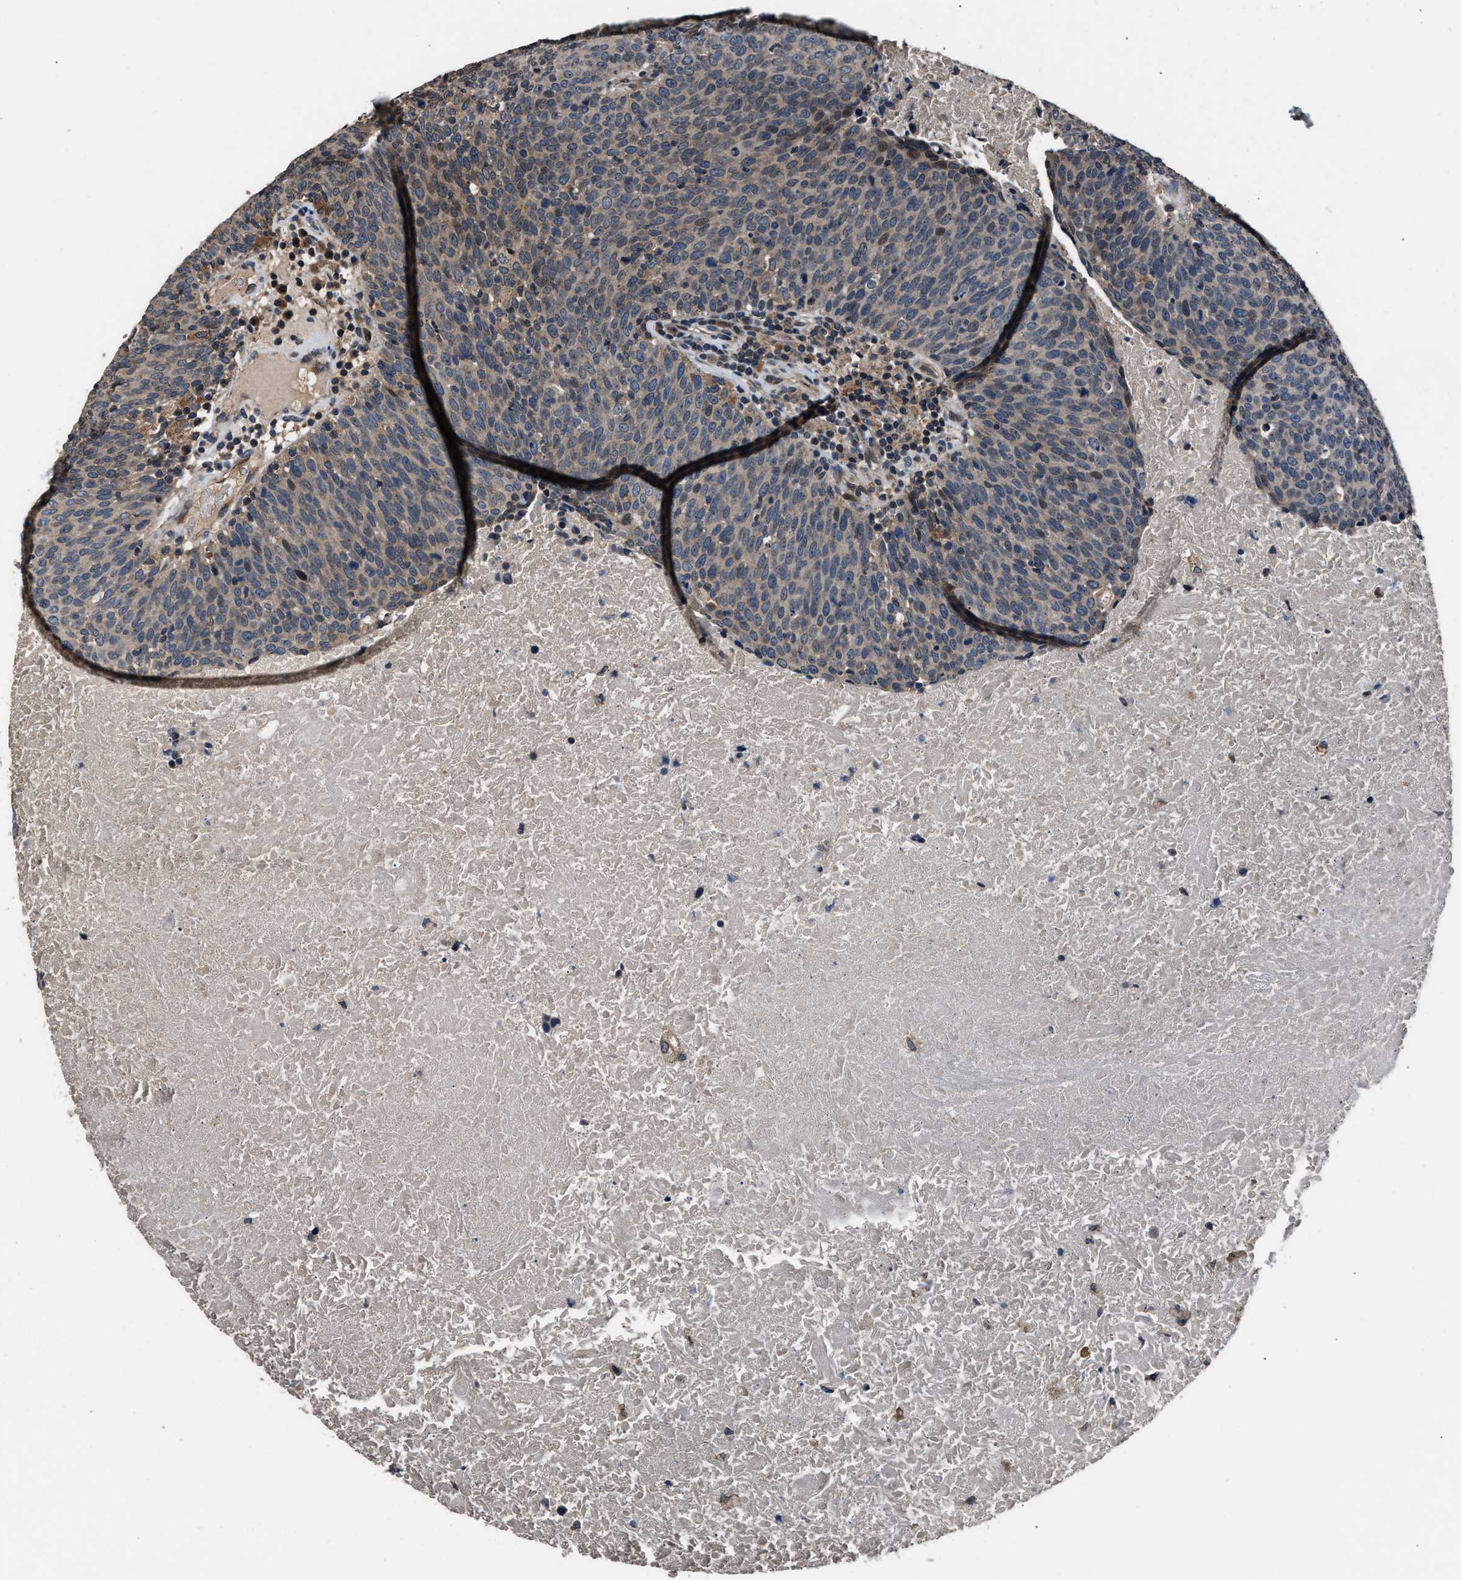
{"staining": {"intensity": "weak", "quantity": ">75%", "location": "cytoplasmic/membranous"}, "tissue": "head and neck cancer", "cell_type": "Tumor cells", "image_type": "cancer", "snomed": [{"axis": "morphology", "description": "Squamous cell carcinoma, NOS"}, {"axis": "morphology", "description": "Squamous cell carcinoma, metastatic, NOS"}, {"axis": "topography", "description": "Lymph node"}, {"axis": "topography", "description": "Head-Neck"}], "caption": "Metastatic squamous cell carcinoma (head and neck) was stained to show a protein in brown. There is low levels of weak cytoplasmic/membranous positivity in approximately >75% of tumor cells. (DAB (3,3'-diaminobenzidine) IHC, brown staining for protein, blue staining for nuclei).", "gene": "TNRC18", "patient": {"sex": "male", "age": 62}}